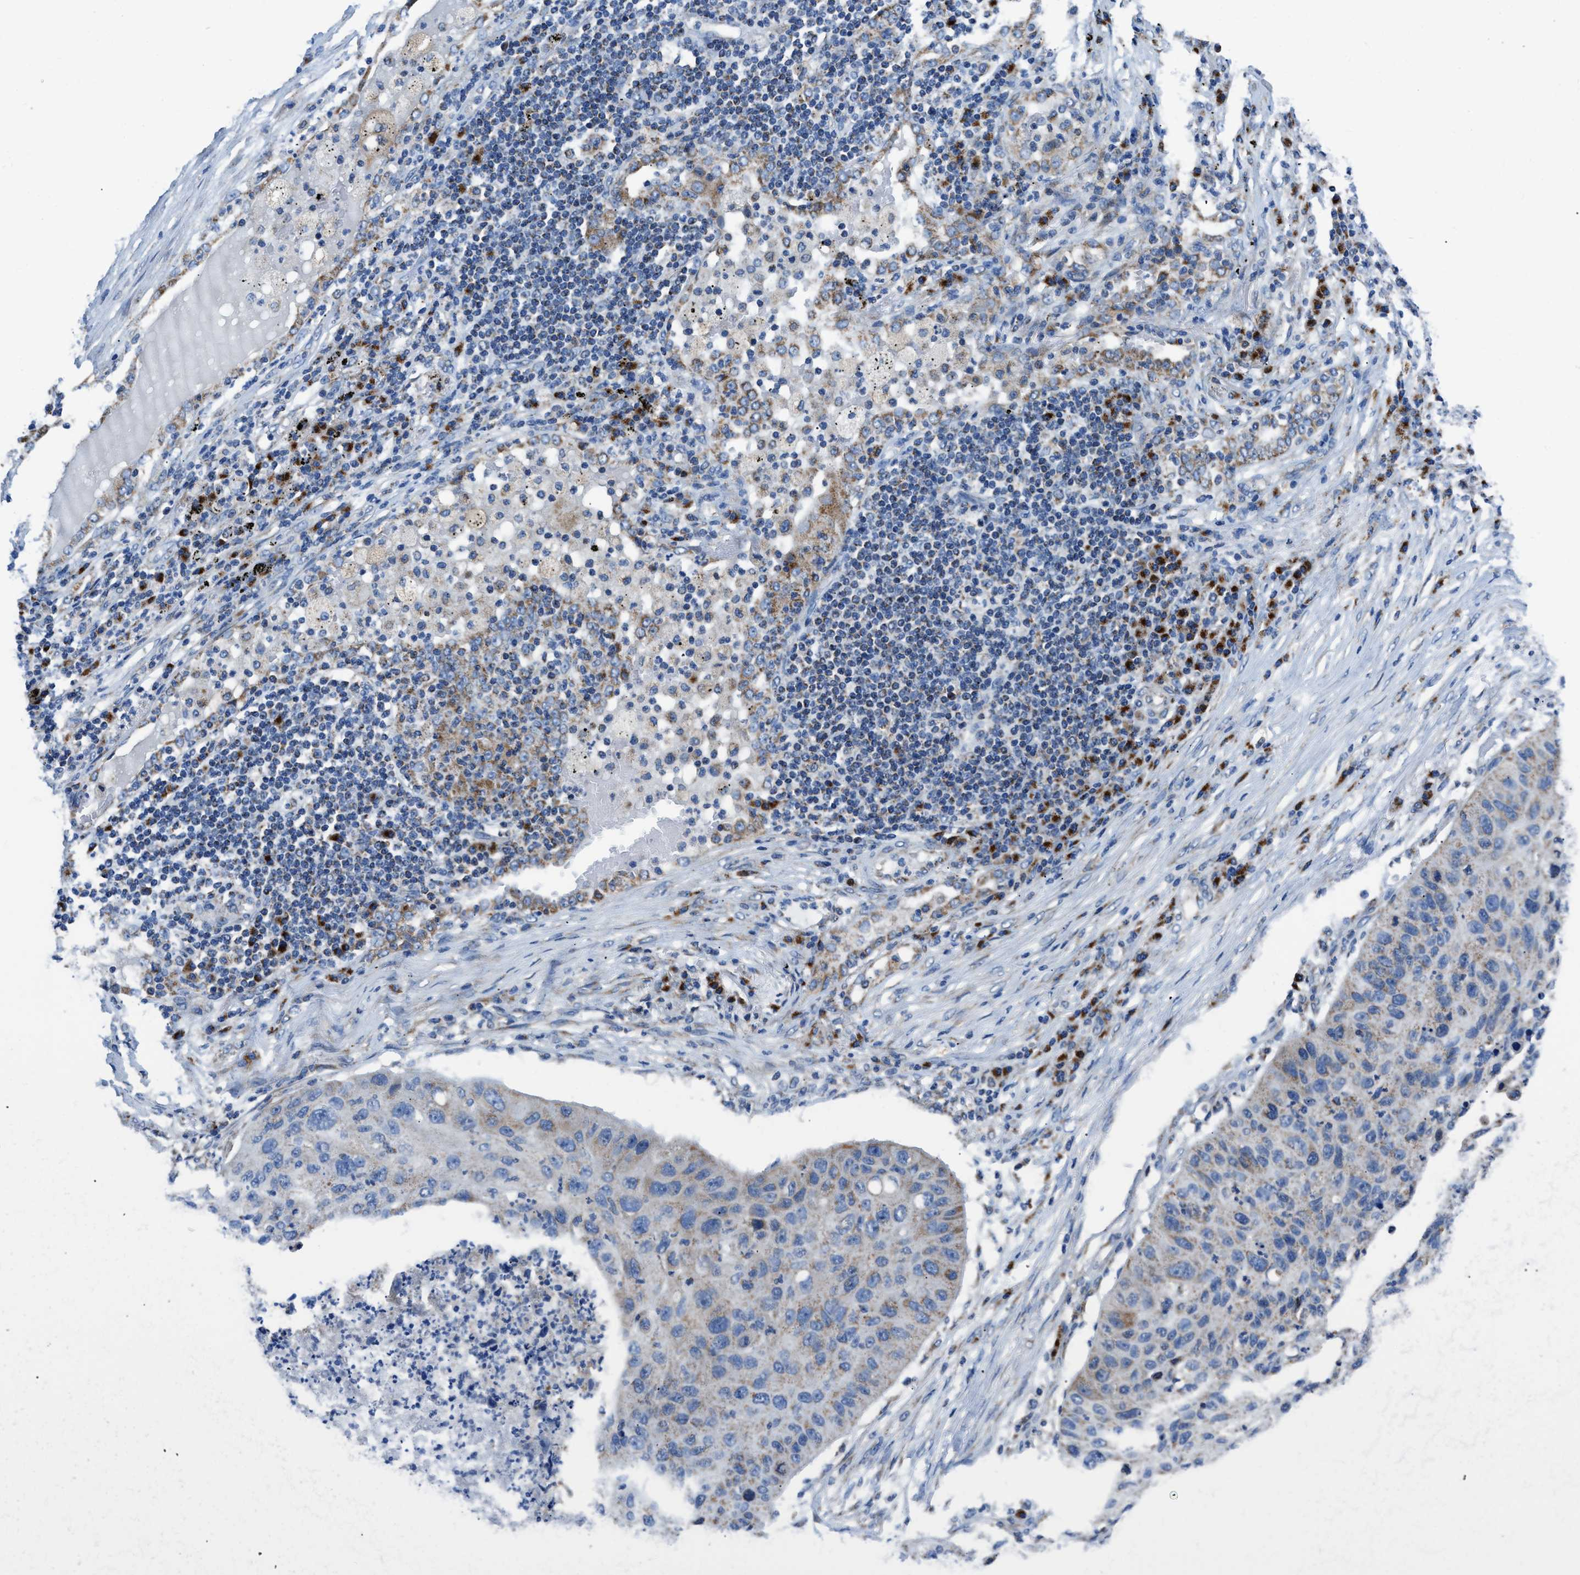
{"staining": {"intensity": "weak", "quantity": "25%-75%", "location": "cytoplasmic/membranous"}, "tissue": "lung cancer", "cell_type": "Tumor cells", "image_type": "cancer", "snomed": [{"axis": "morphology", "description": "Squamous cell carcinoma, NOS"}, {"axis": "topography", "description": "Lung"}], "caption": "High-power microscopy captured an immunohistochemistry (IHC) image of squamous cell carcinoma (lung), revealing weak cytoplasmic/membranous expression in about 25%-75% of tumor cells. Ihc stains the protein in brown and the nuclei are stained blue.", "gene": "ETFB", "patient": {"sex": "female", "age": 63}}